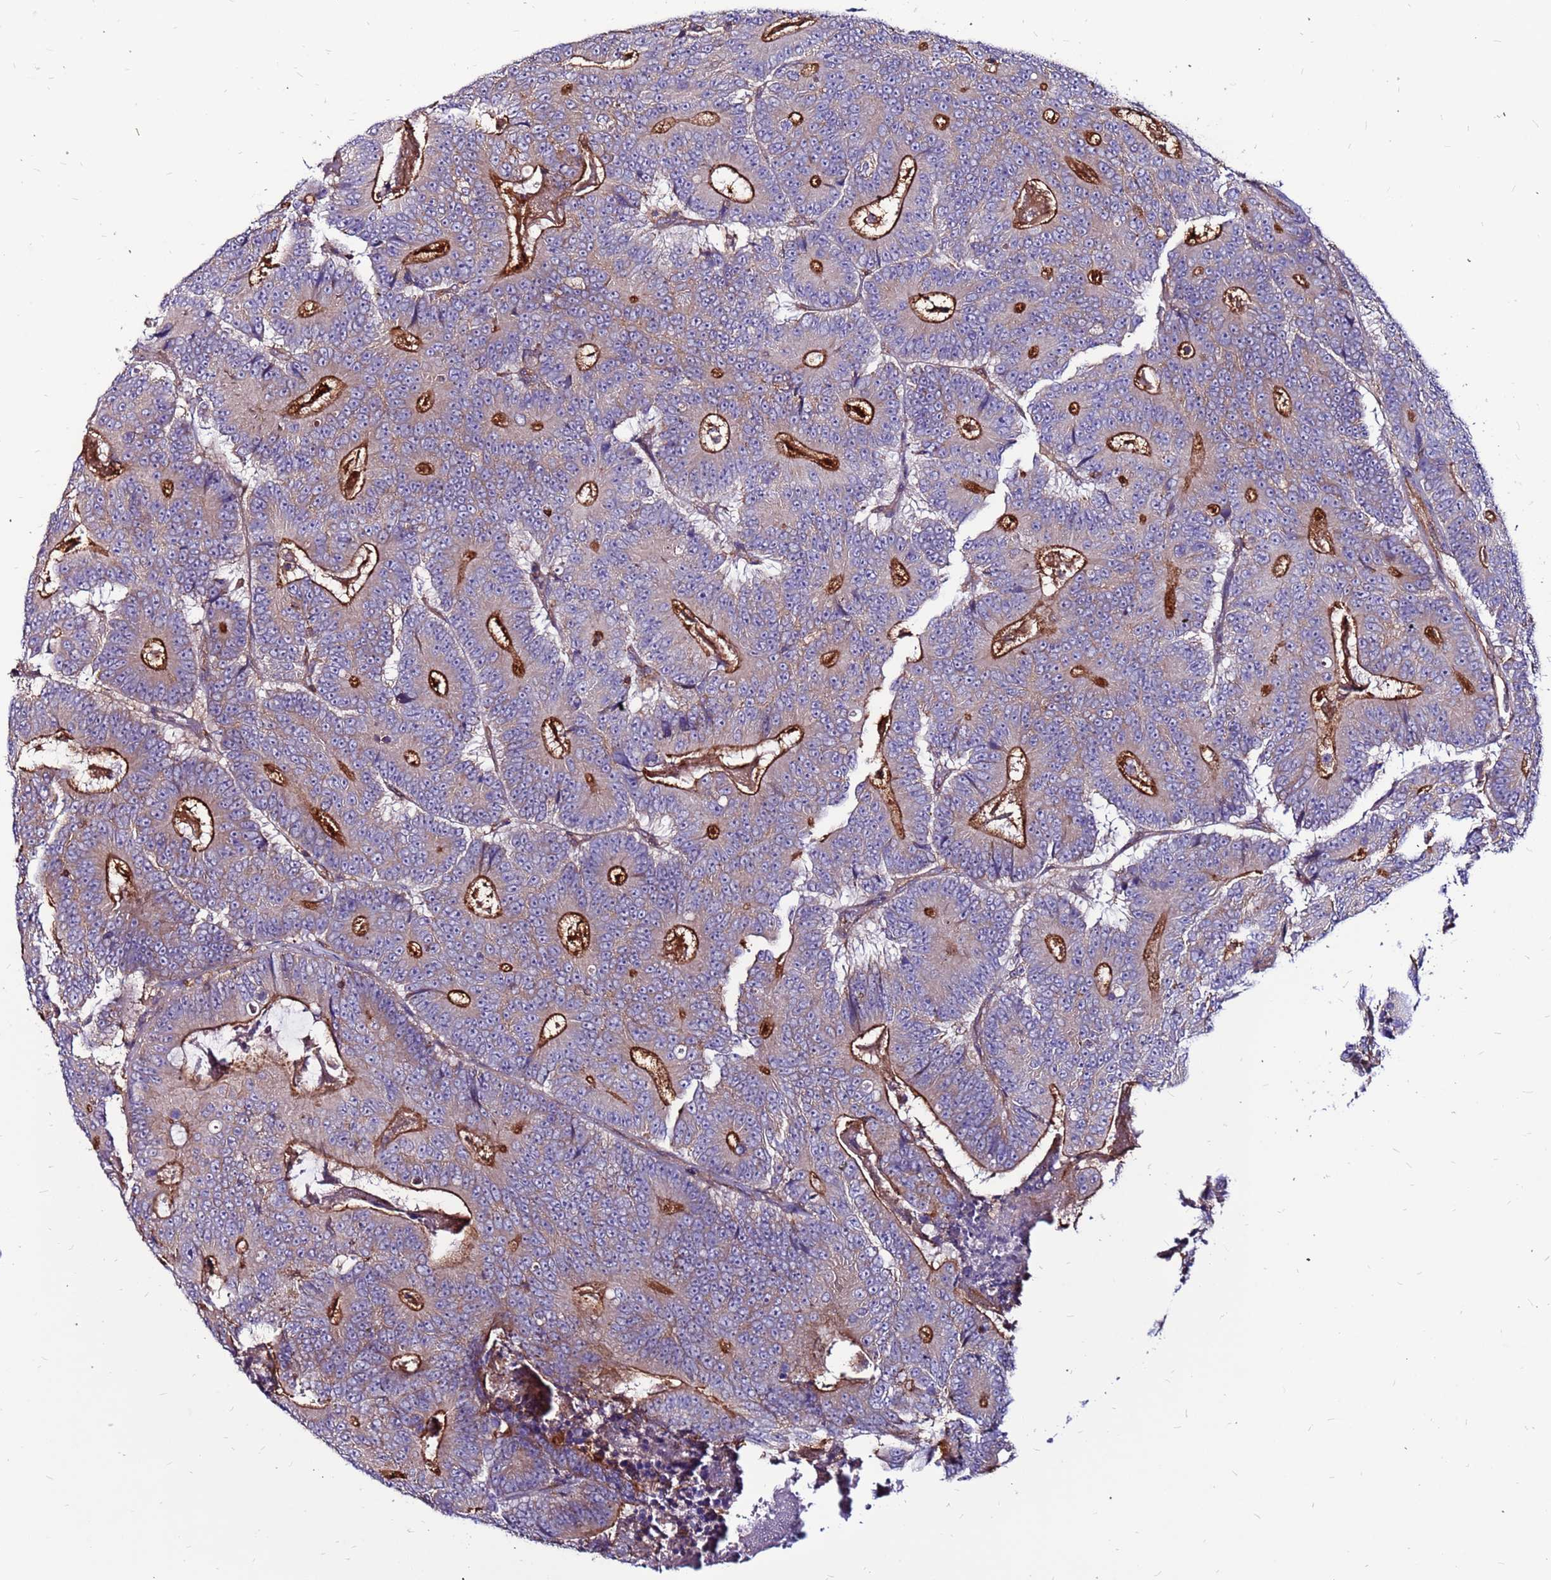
{"staining": {"intensity": "strong", "quantity": "25%-75%", "location": "cytoplasmic/membranous"}, "tissue": "colorectal cancer", "cell_type": "Tumor cells", "image_type": "cancer", "snomed": [{"axis": "morphology", "description": "Adenocarcinoma, NOS"}, {"axis": "topography", "description": "Colon"}], "caption": "Colorectal adenocarcinoma tissue demonstrates strong cytoplasmic/membranous positivity in about 25%-75% of tumor cells, visualized by immunohistochemistry.", "gene": "NRN1L", "patient": {"sex": "male", "age": 83}}